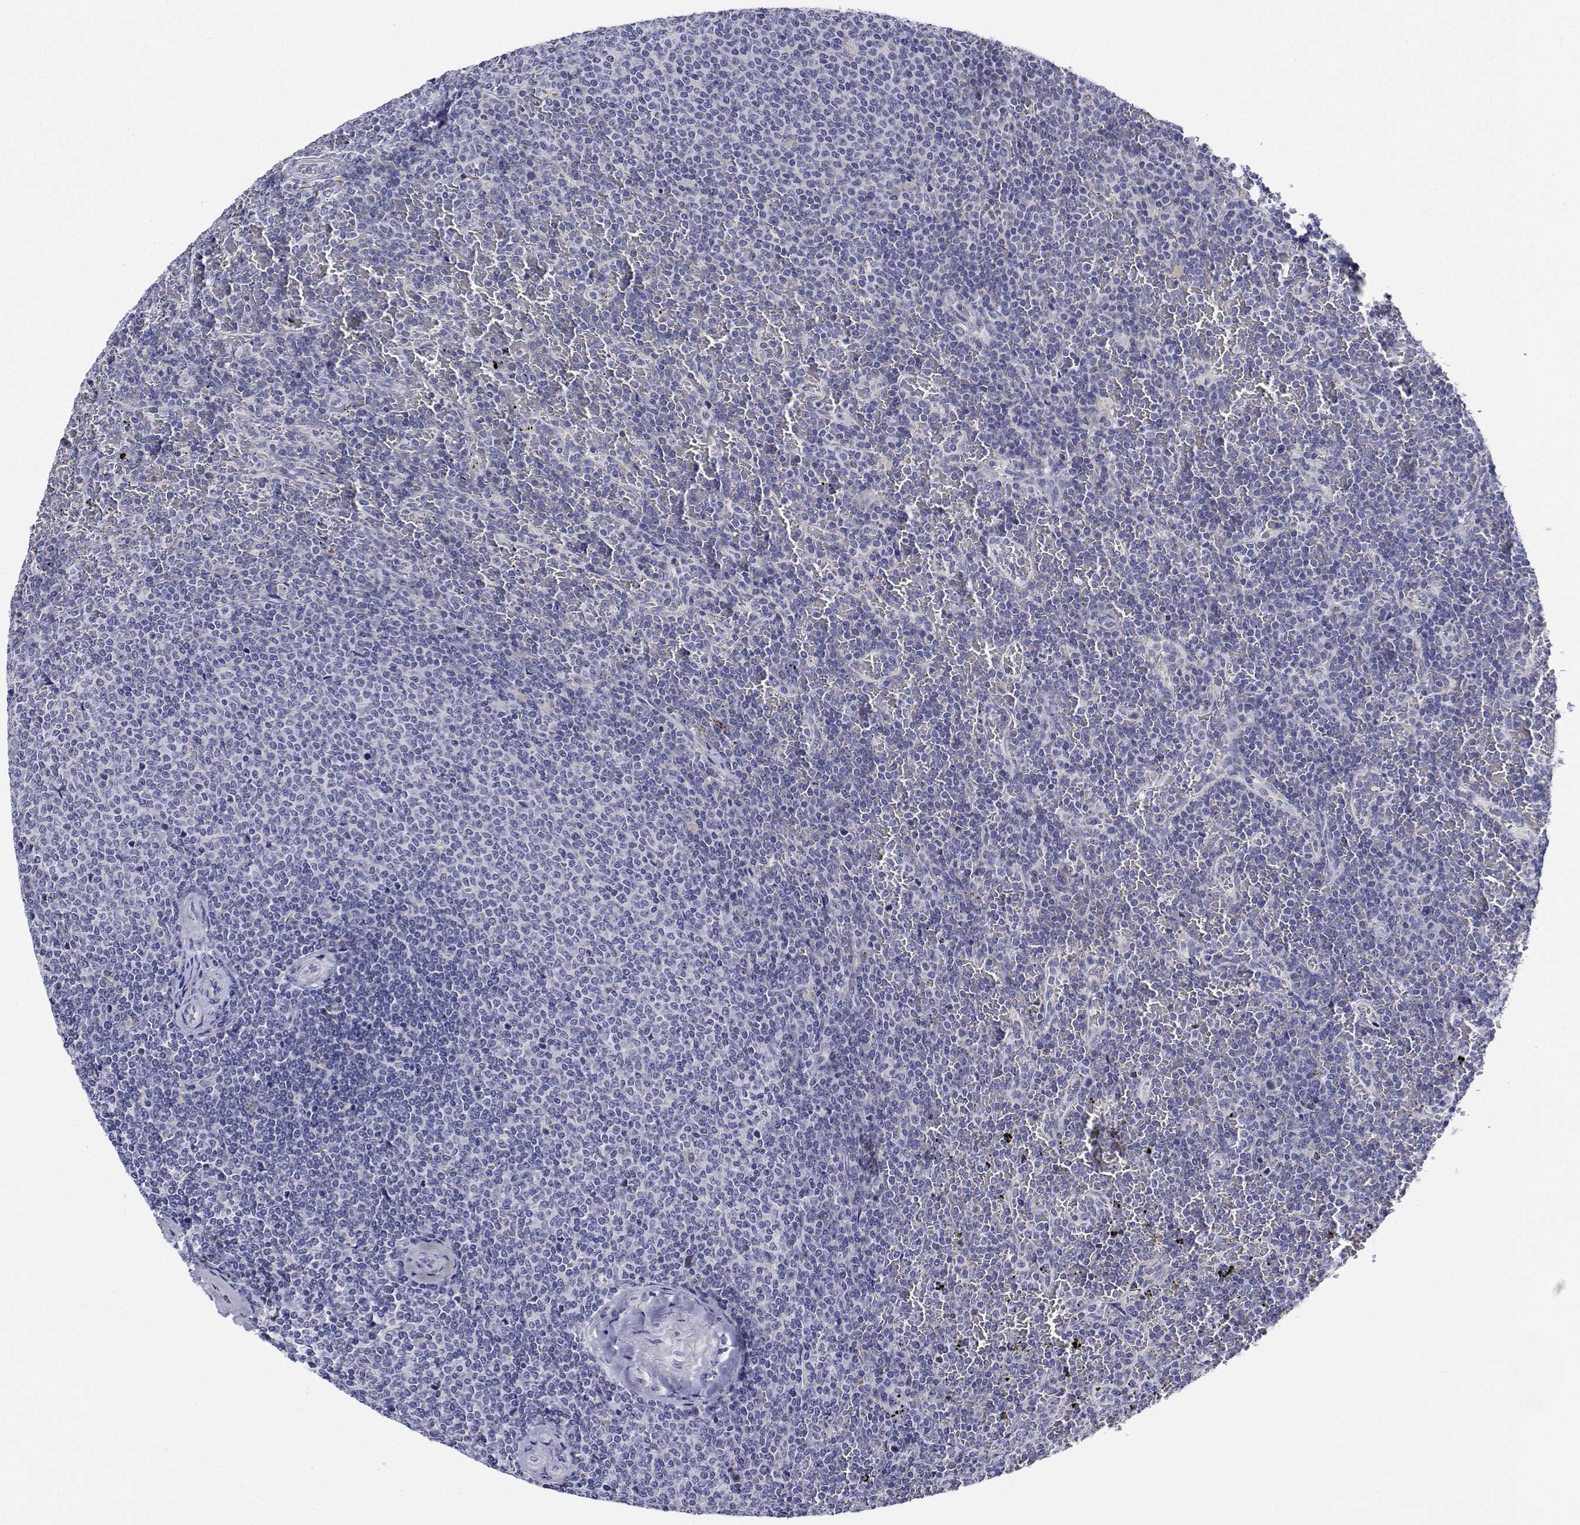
{"staining": {"intensity": "negative", "quantity": "none", "location": "none"}, "tissue": "lymphoma", "cell_type": "Tumor cells", "image_type": "cancer", "snomed": [{"axis": "morphology", "description": "Malignant lymphoma, non-Hodgkin's type, Low grade"}, {"axis": "topography", "description": "Spleen"}], "caption": "Immunohistochemistry micrograph of lymphoma stained for a protein (brown), which reveals no expression in tumor cells.", "gene": "CDHR3", "patient": {"sex": "female", "age": 77}}